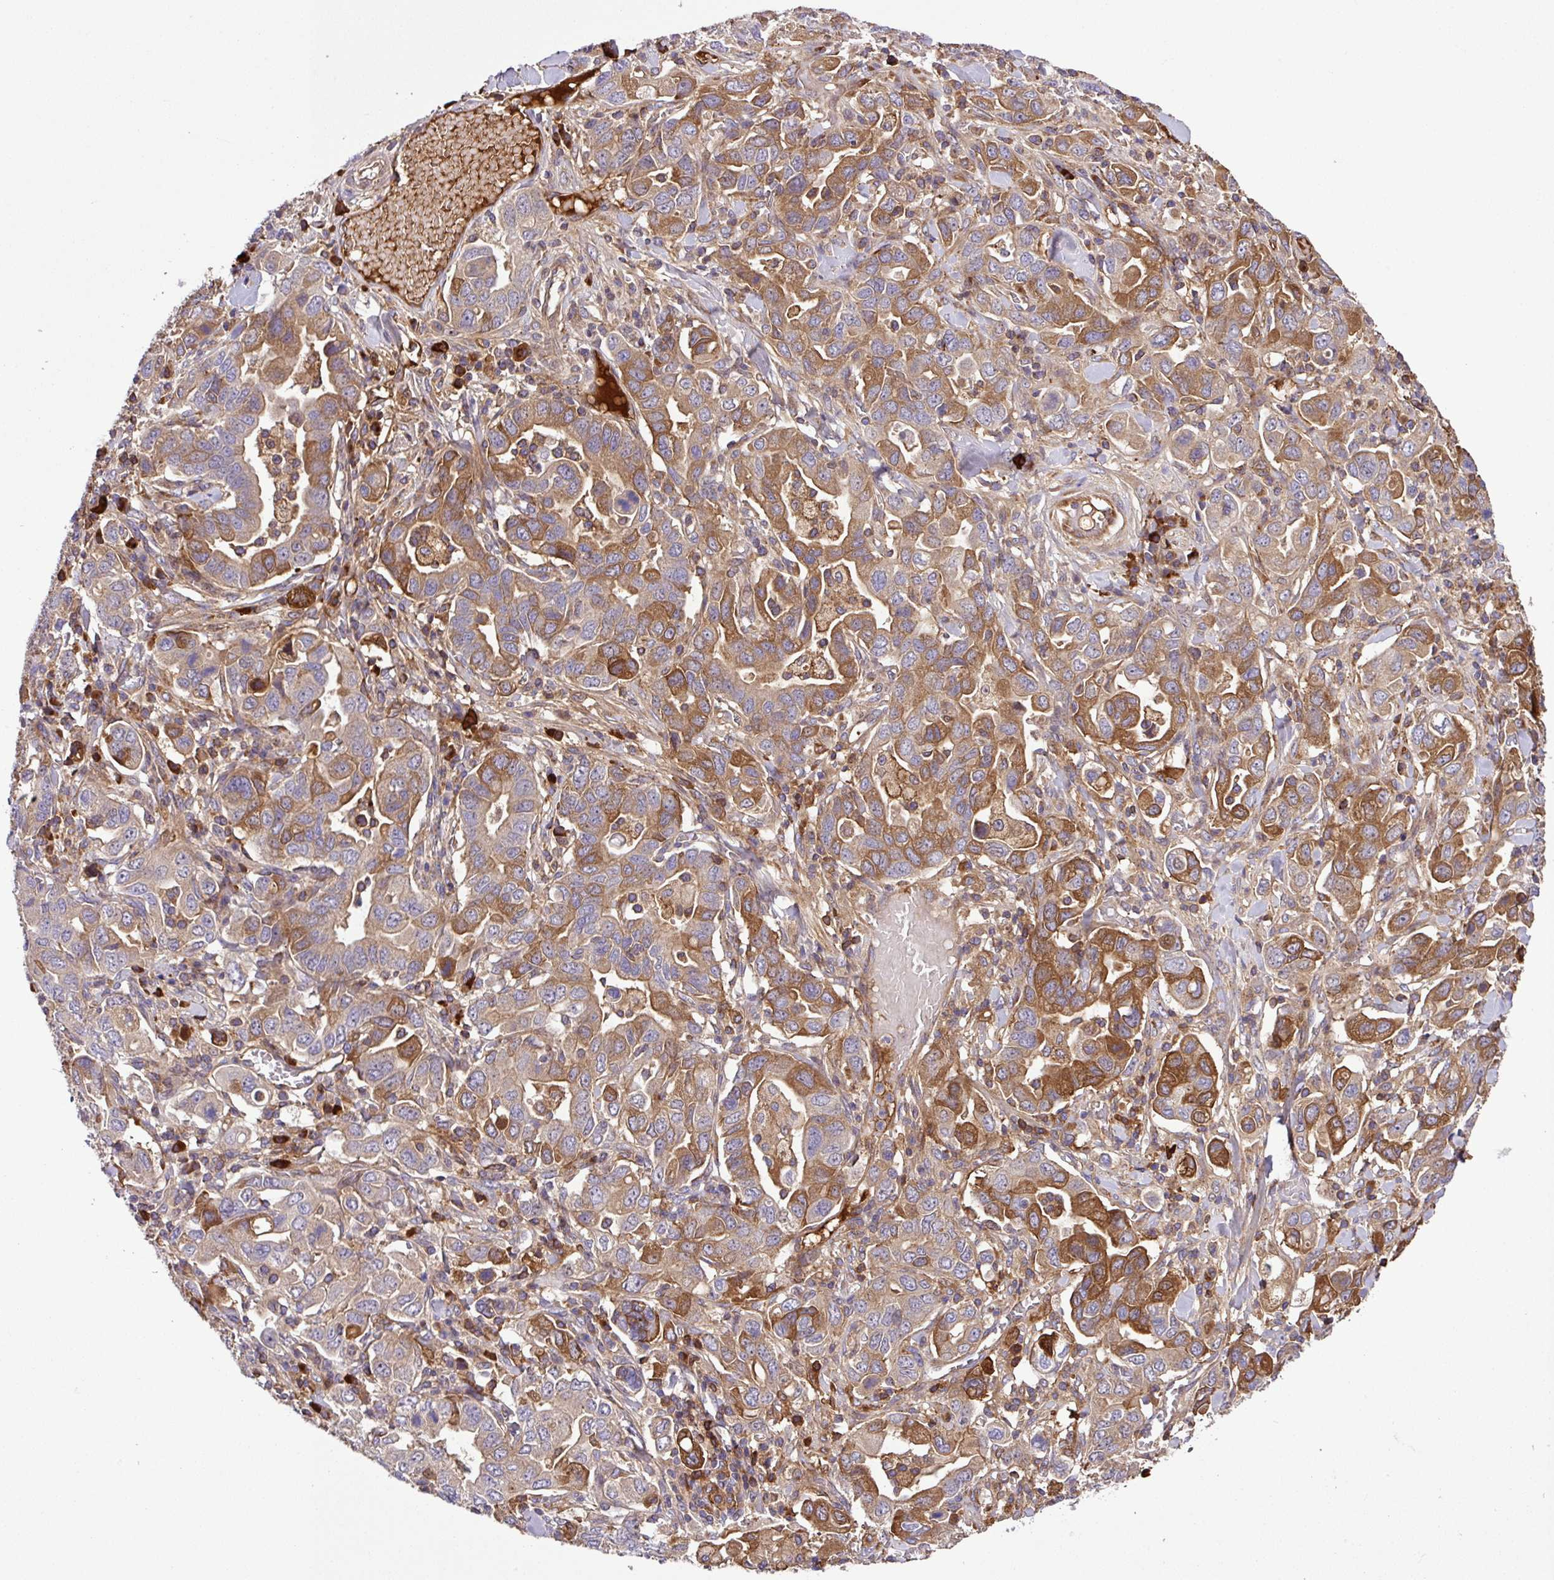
{"staining": {"intensity": "moderate", "quantity": ">75%", "location": "cytoplasmic/membranous"}, "tissue": "stomach cancer", "cell_type": "Tumor cells", "image_type": "cancer", "snomed": [{"axis": "morphology", "description": "Adenocarcinoma, NOS"}, {"axis": "topography", "description": "Stomach, upper"}, {"axis": "topography", "description": "Stomach"}], "caption": "A micrograph showing moderate cytoplasmic/membranous expression in about >75% of tumor cells in stomach cancer (adenocarcinoma), as visualized by brown immunohistochemical staining.", "gene": "ZNF266", "patient": {"sex": "male", "age": 62}}